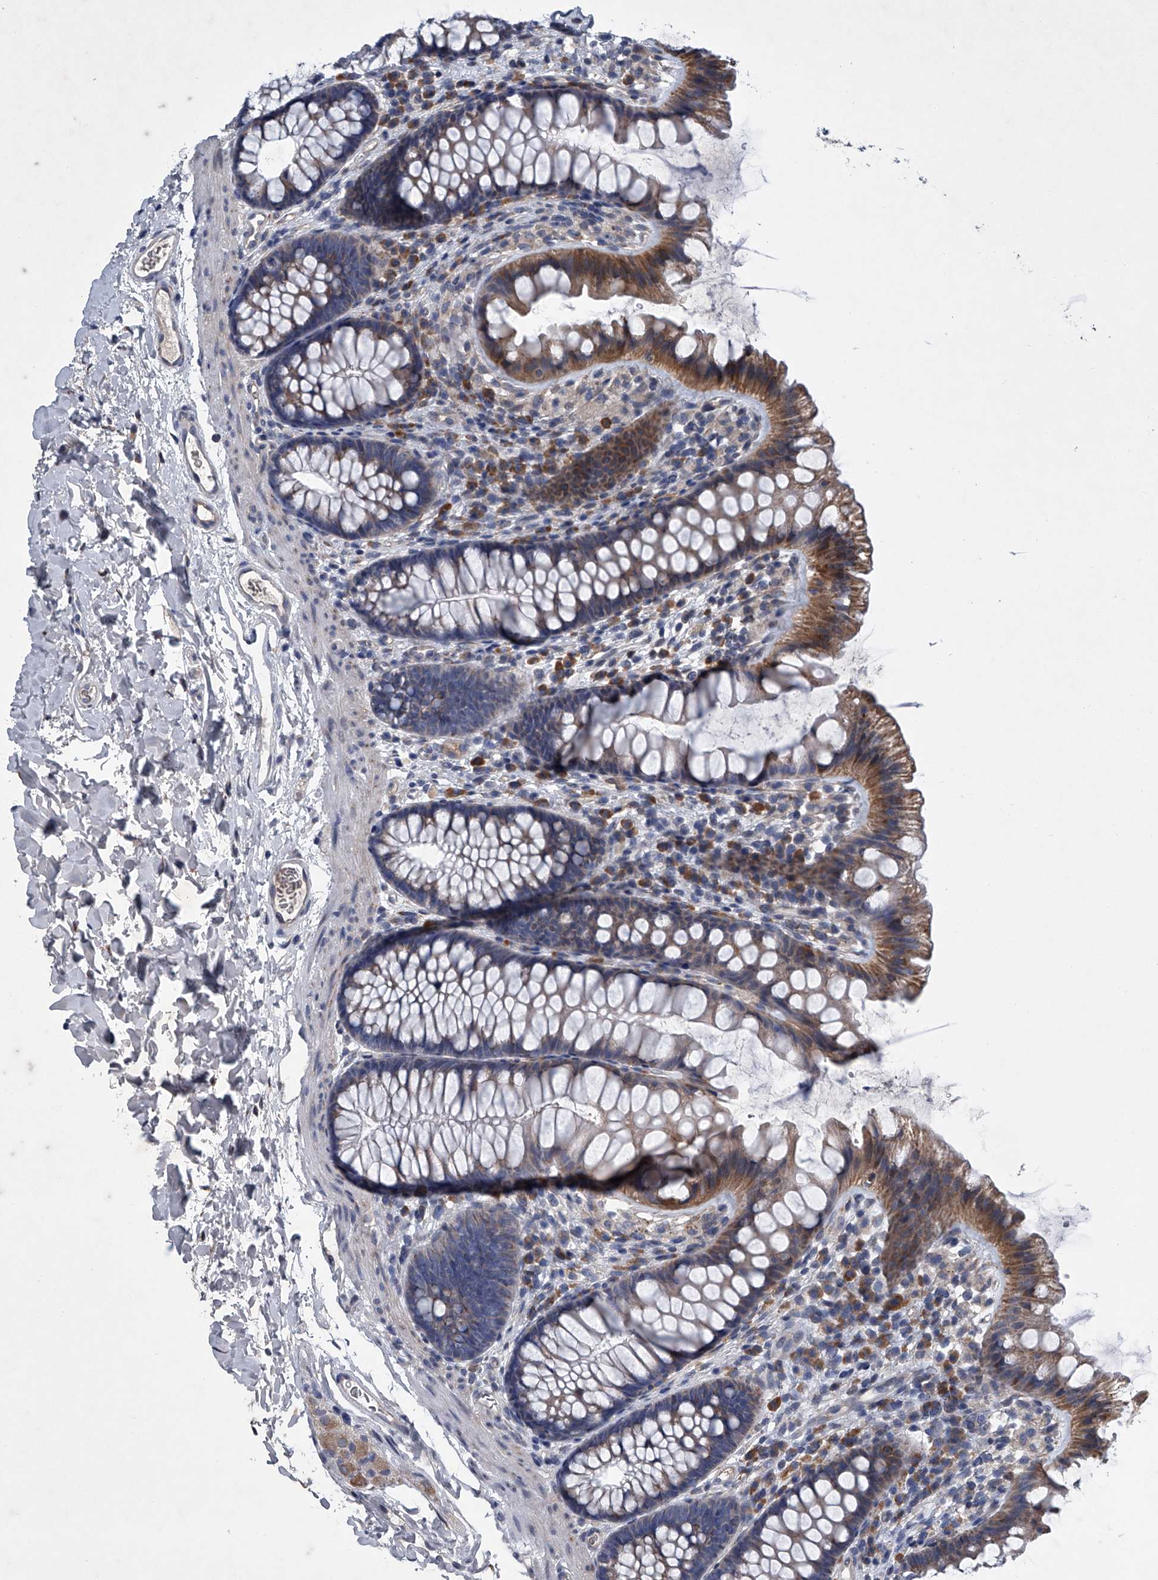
{"staining": {"intensity": "weak", "quantity": ">75%", "location": "cytoplasmic/membranous"}, "tissue": "colon", "cell_type": "Endothelial cells", "image_type": "normal", "snomed": [{"axis": "morphology", "description": "Normal tissue, NOS"}, {"axis": "topography", "description": "Colon"}], "caption": "Colon stained for a protein shows weak cytoplasmic/membranous positivity in endothelial cells.", "gene": "ABCG1", "patient": {"sex": "female", "age": 62}}